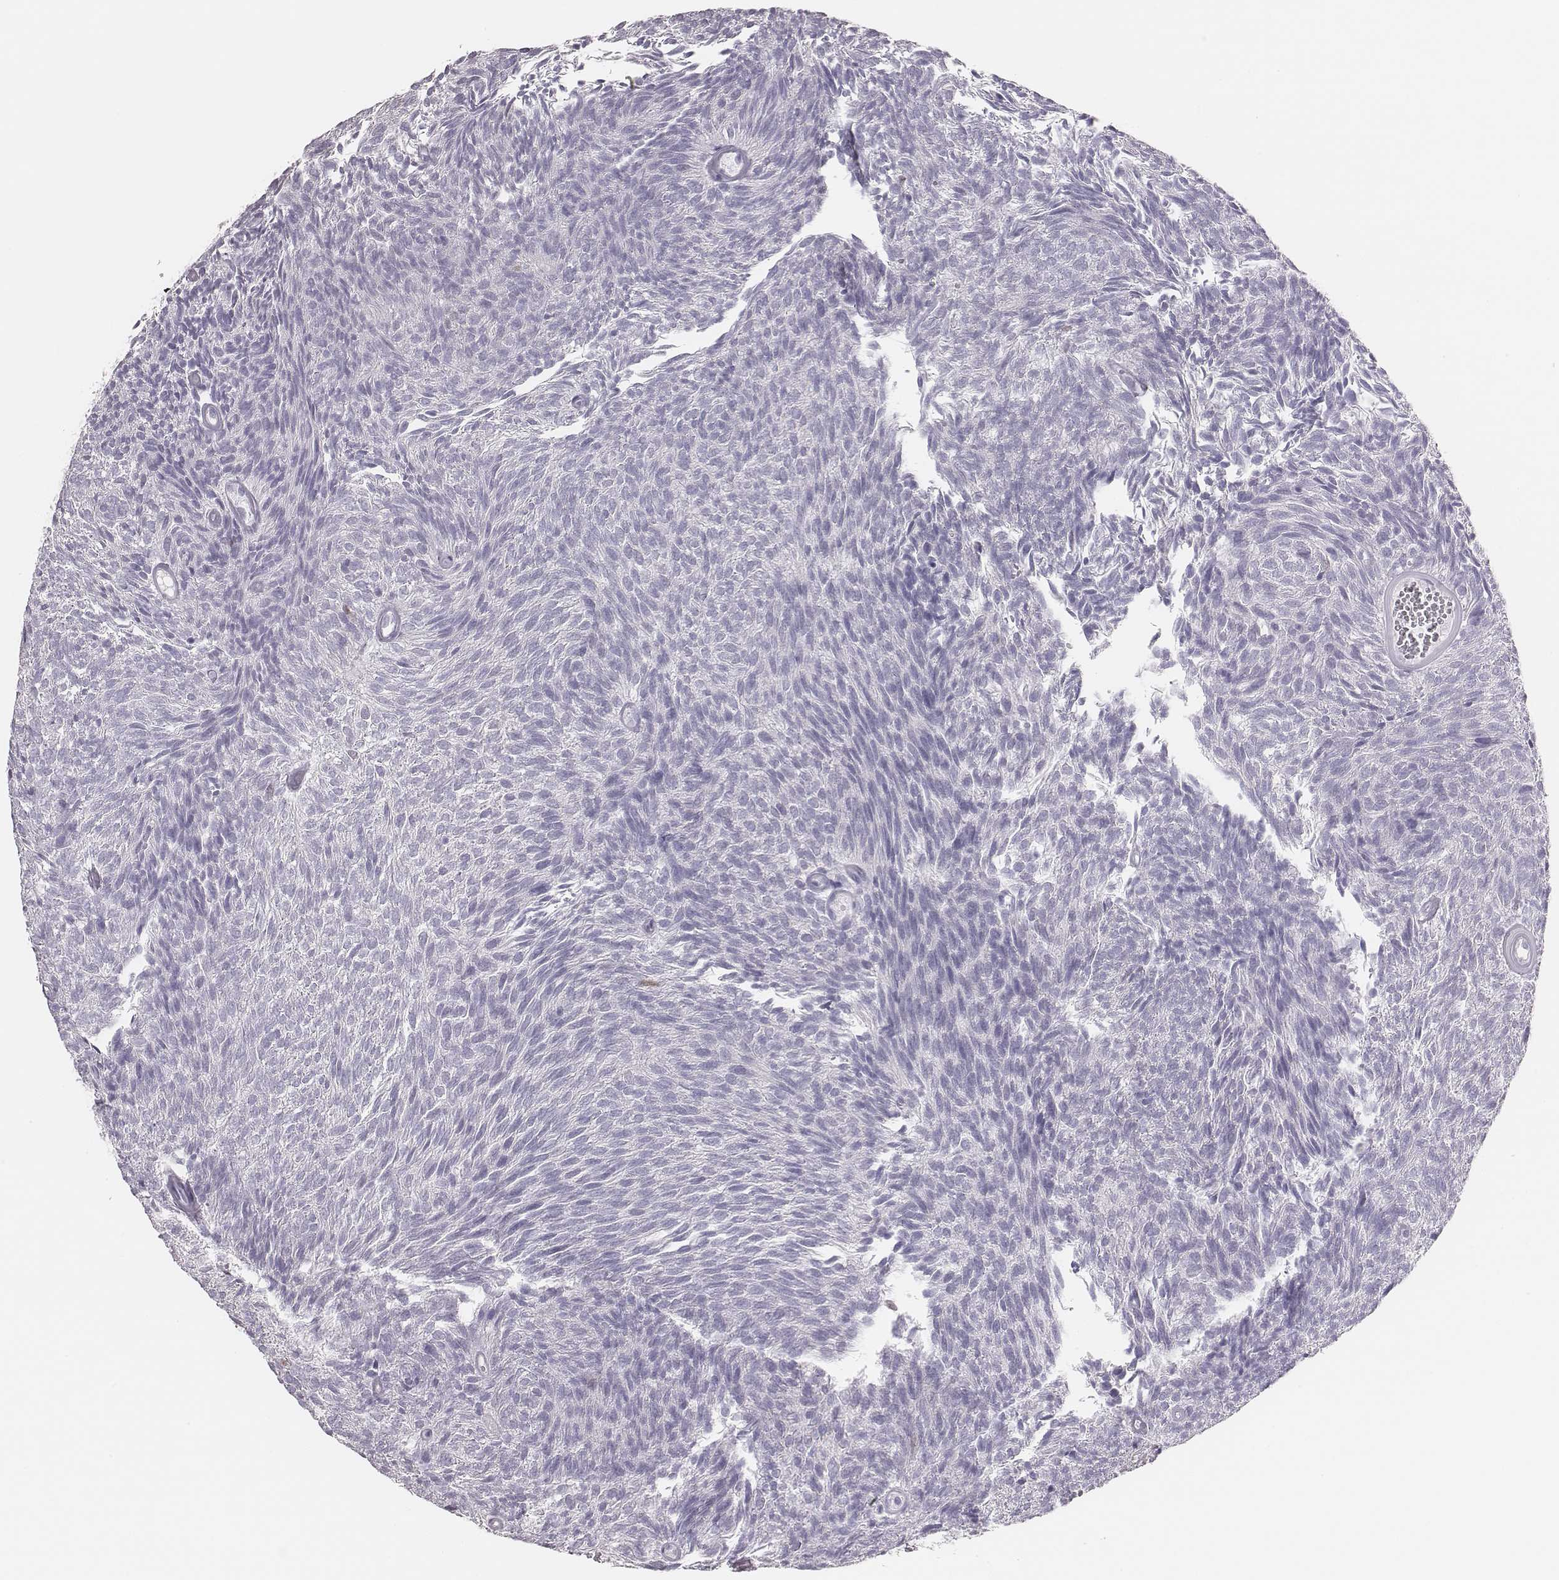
{"staining": {"intensity": "negative", "quantity": "none", "location": "none"}, "tissue": "urothelial cancer", "cell_type": "Tumor cells", "image_type": "cancer", "snomed": [{"axis": "morphology", "description": "Urothelial carcinoma, Low grade"}, {"axis": "topography", "description": "Urinary bladder"}], "caption": "Tumor cells show no significant protein staining in low-grade urothelial carcinoma.", "gene": "H1-6", "patient": {"sex": "male", "age": 77}}